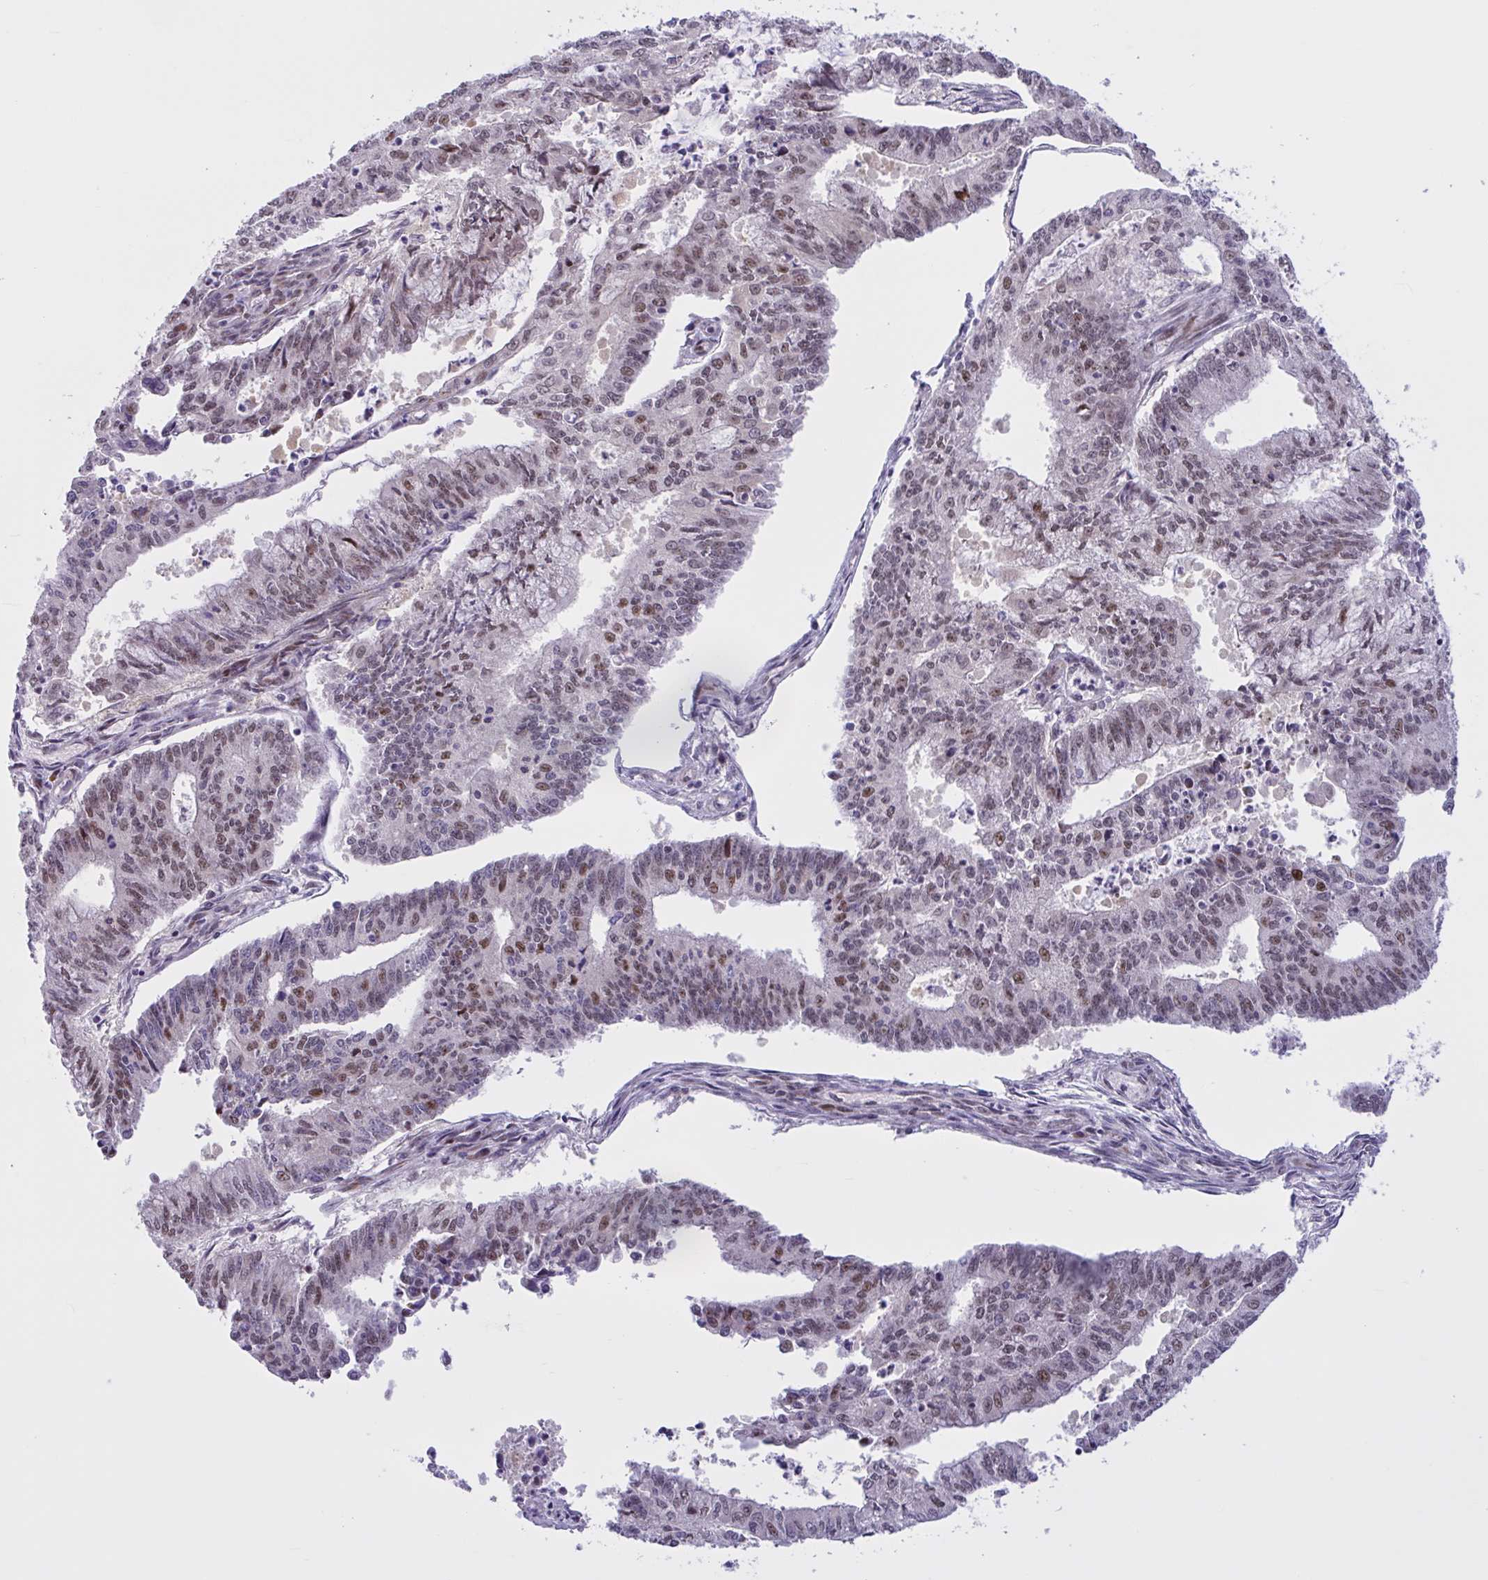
{"staining": {"intensity": "moderate", "quantity": "25%-75%", "location": "nuclear"}, "tissue": "endometrial cancer", "cell_type": "Tumor cells", "image_type": "cancer", "snomed": [{"axis": "morphology", "description": "Adenocarcinoma, NOS"}, {"axis": "topography", "description": "Endometrium"}], "caption": "DAB (3,3'-diaminobenzidine) immunohistochemical staining of human adenocarcinoma (endometrial) exhibits moderate nuclear protein staining in approximately 25%-75% of tumor cells. The protein is shown in brown color, while the nuclei are stained blue.", "gene": "RBL1", "patient": {"sex": "female", "age": 61}}